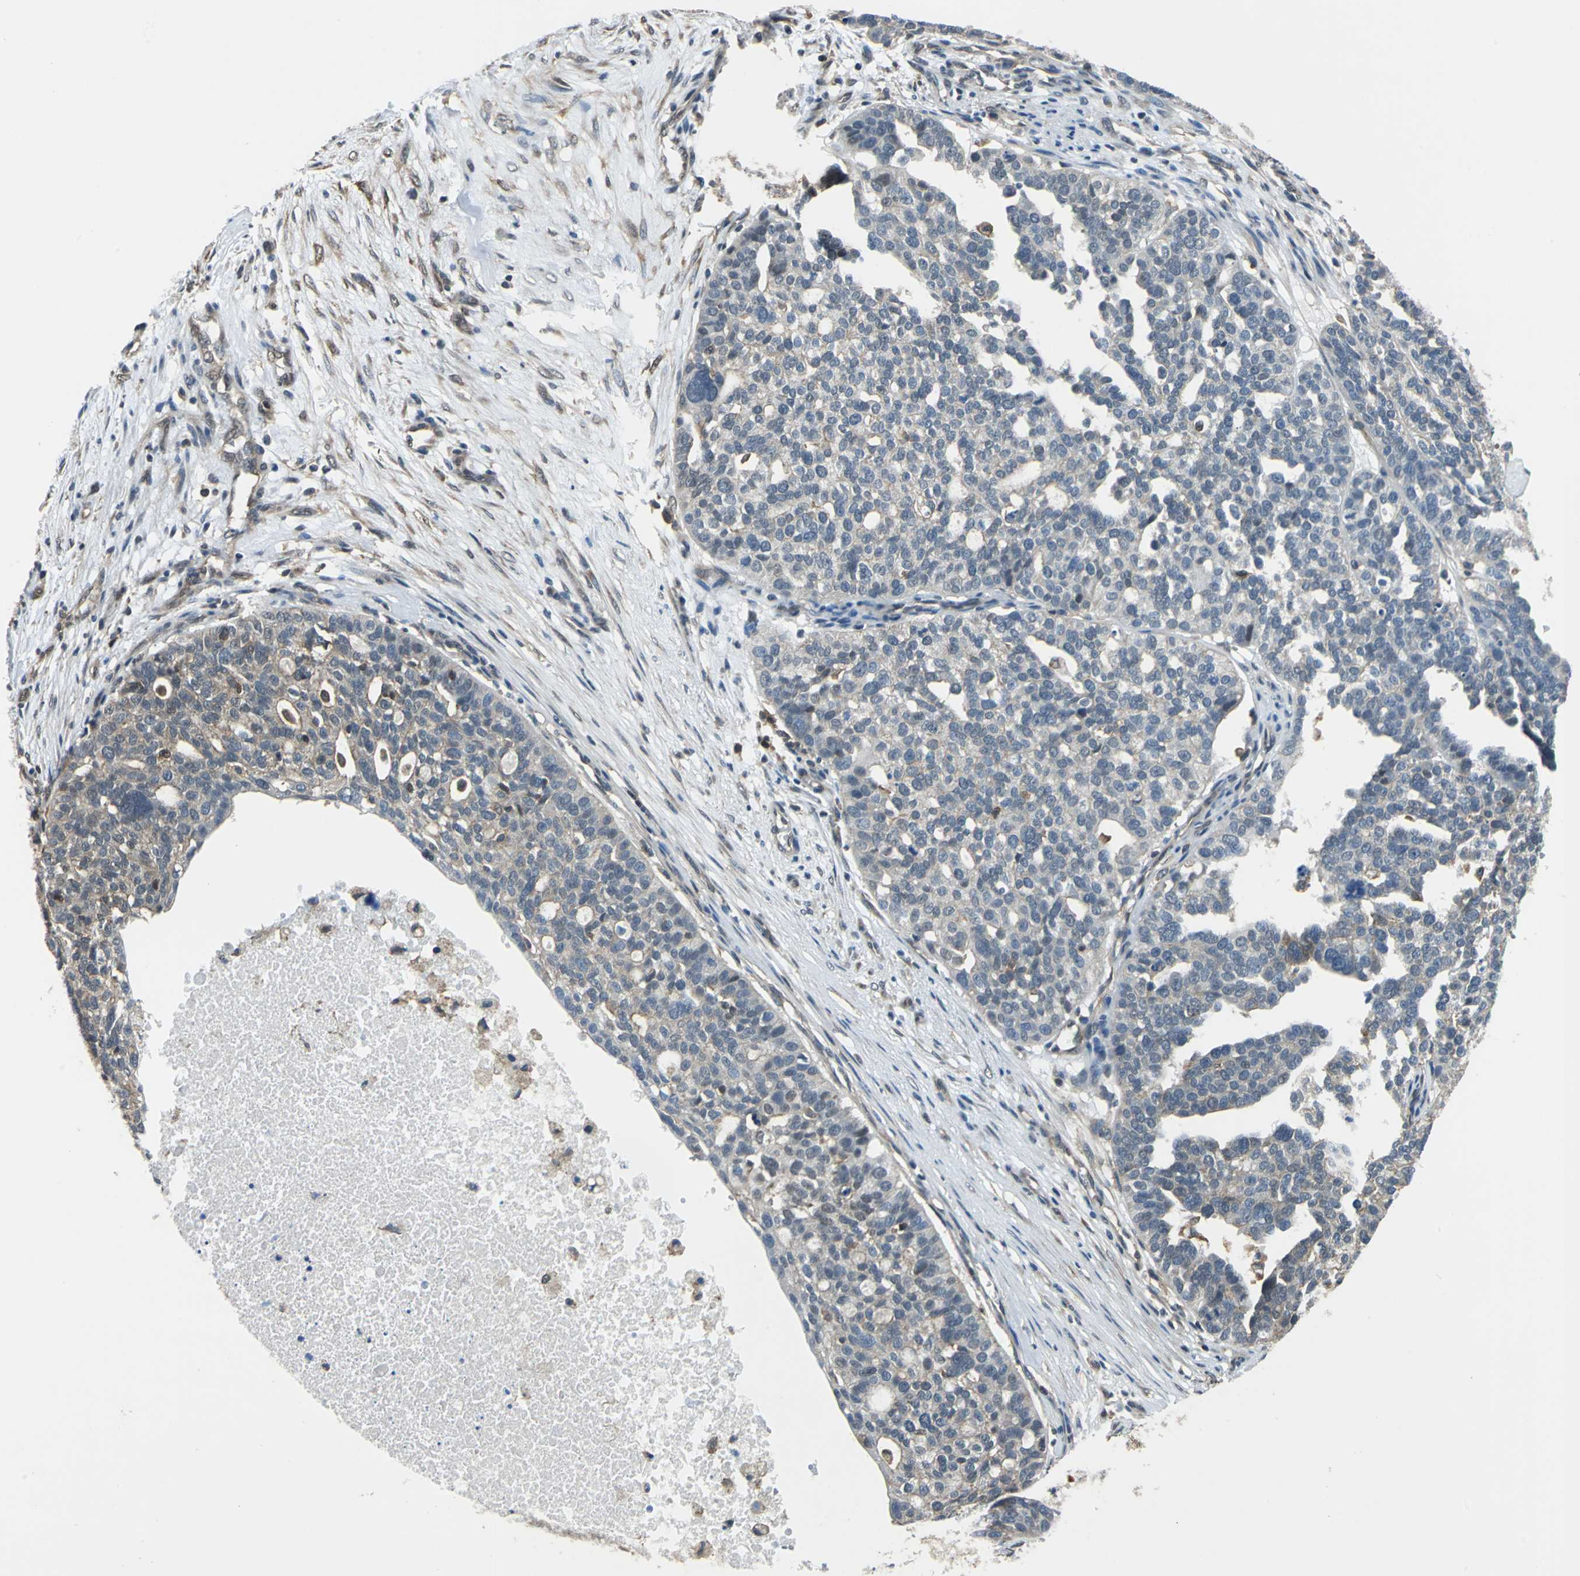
{"staining": {"intensity": "weak", "quantity": "25%-75%", "location": "cytoplasmic/membranous,nuclear"}, "tissue": "ovarian cancer", "cell_type": "Tumor cells", "image_type": "cancer", "snomed": [{"axis": "morphology", "description": "Cystadenocarcinoma, serous, NOS"}, {"axis": "topography", "description": "Ovary"}], "caption": "An immunohistochemistry (IHC) micrograph of tumor tissue is shown. Protein staining in brown shows weak cytoplasmic/membranous and nuclear positivity in ovarian cancer within tumor cells.", "gene": "ARPC3", "patient": {"sex": "female", "age": 59}}